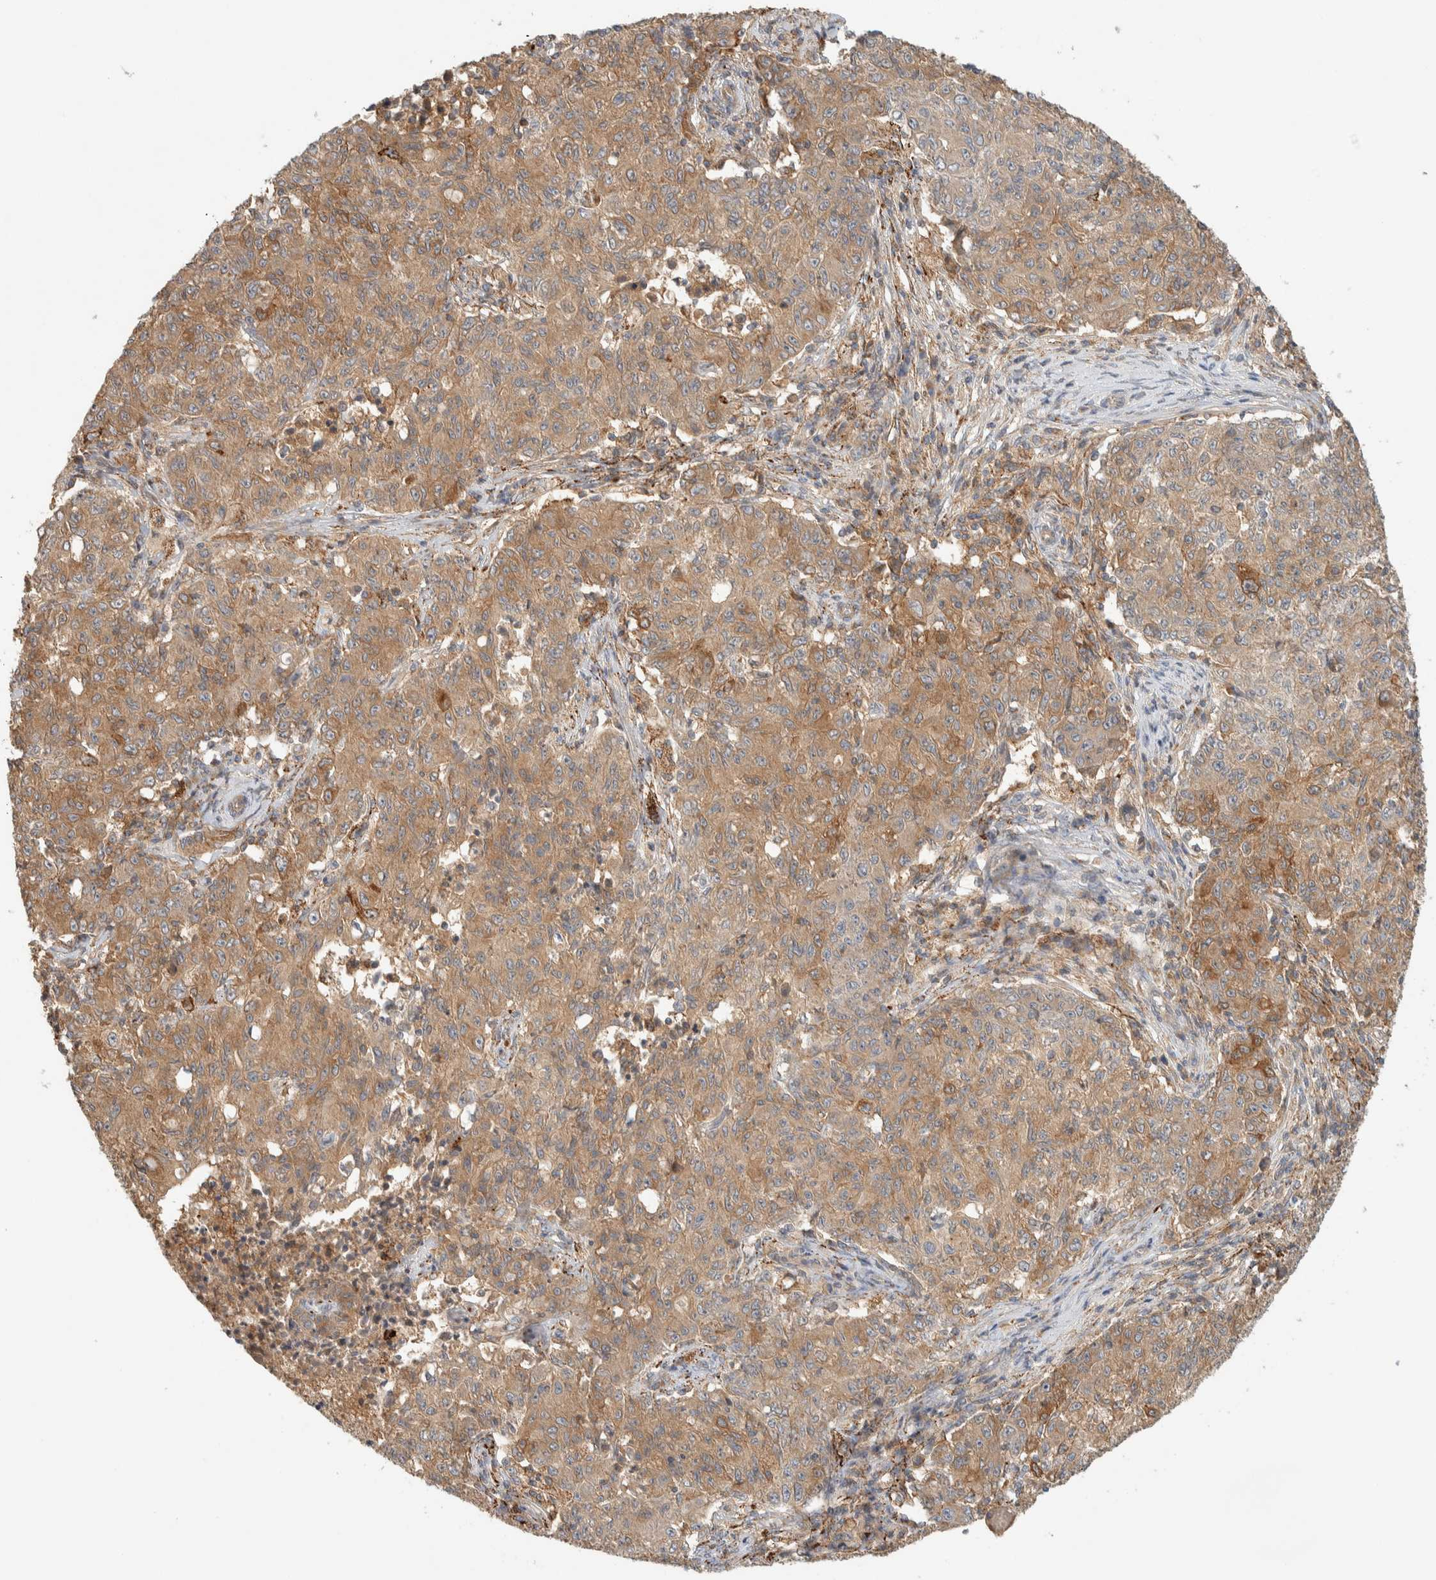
{"staining": {"intensity": "moderate", "quantity": ">75%", "location": "cytoplasmic/membranous"}, "tissue": "ovarian cancer", "cell_type": "Tumor cells", "image_type": "cancer", "snomed": [{"axis": "morphology", "description": "Carcinoma, endometroid"}, {"axis": "topography", "description": "Ovary"}], "caption": "Tumor cells reveal medium levels of moderate cytoplasmic/membranous expression in approximately >75% of cells in ovarian cancer.", "gene": "FAM167A", "patient": {"sex": "female", "age": 42}}